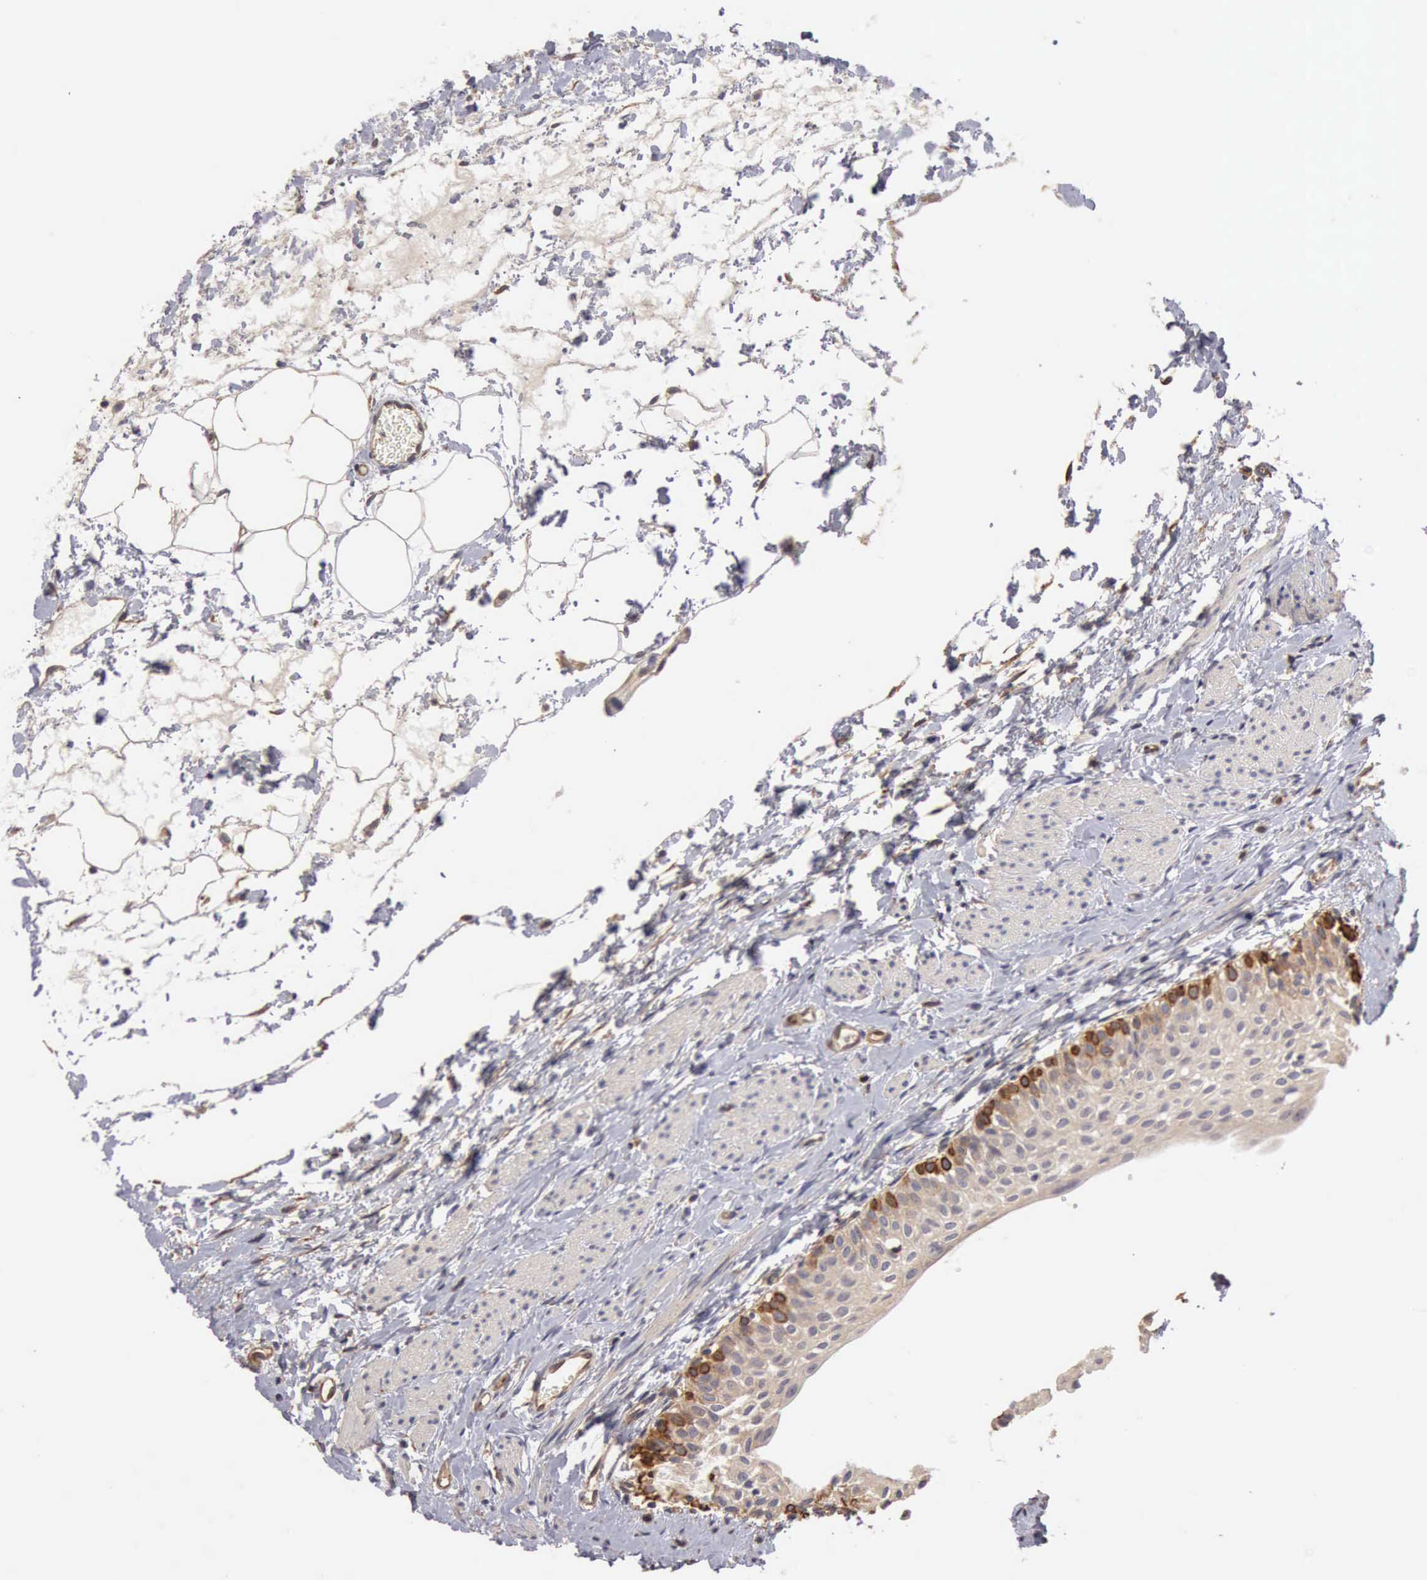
{"staining": {"intensity": "weak", "quantity": "25%-75%", "location": "none"}, "tissue": "urinary bladder", "cell_type": "Urothelial cells", "image_type": "normal", "snomed": [{"axis": "morphology", "description": "Normal tissue, NOS"}, {"axis": "topography", "description": "Urinary bladder"}], "caption": "IHC of benign urinary bladder demonstrates low levels of weak None expression in about 25%-75% of urothelial cells.", "gene": "BMX", "patient": {"sex": "male", "age": 2}}